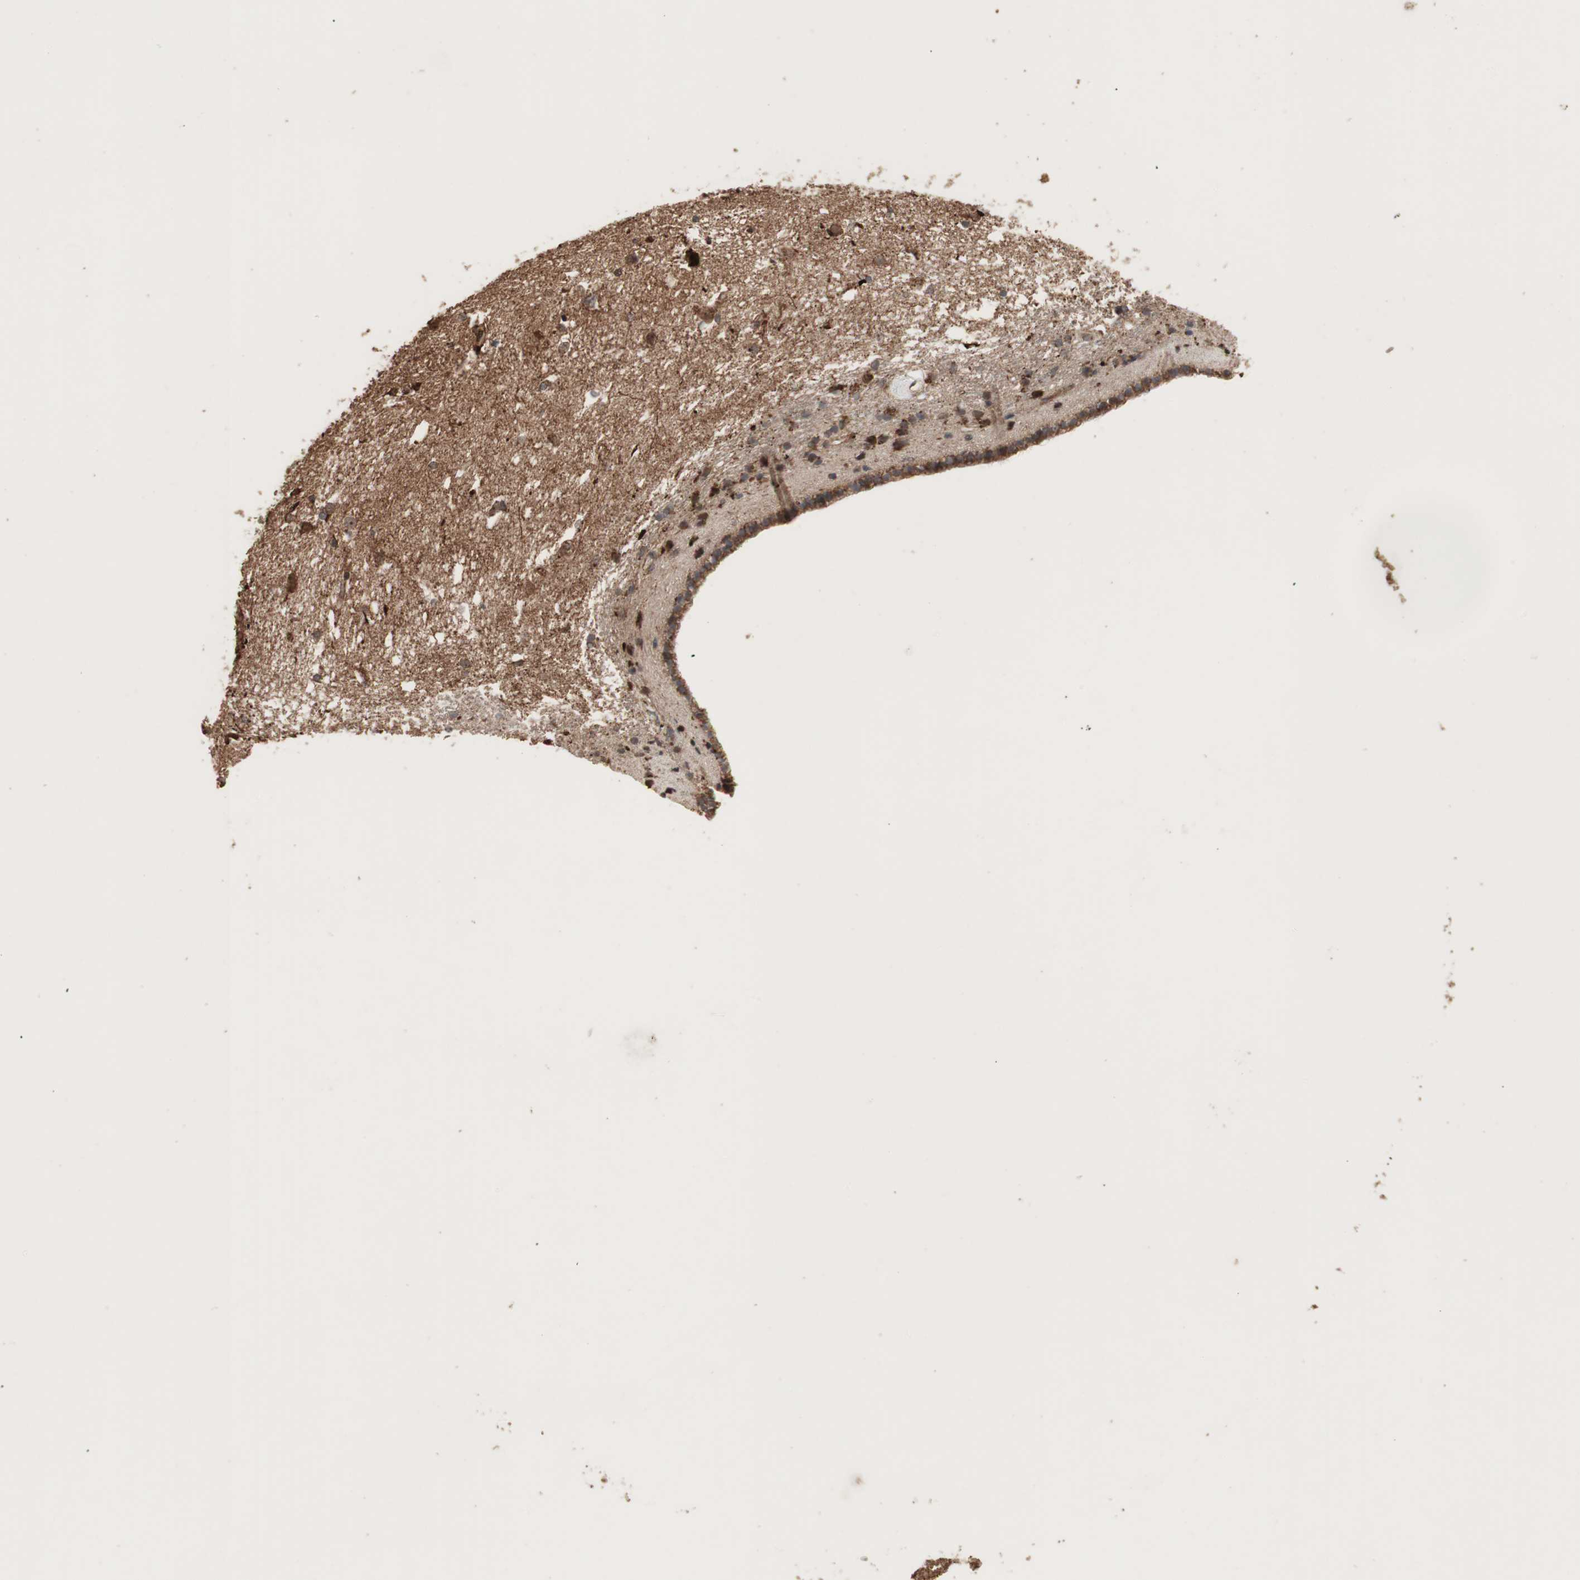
{"staining": {"intensity": "strong", "quantity": "25%-75%", "location": "cytoplasmic/membranous,nuclear"}, "tissue": "caudate", "cell_type": "Glial cells", "image_type": "normal", "snomed": [{"axis": "morphology", "description": "Normal tissue, NOS"}, {"axis": "topography", "description": "Lateral ventricle wall"}], "caption": "The micrograph exhibits a brown stain indicating the presence of a protein in the cytoplasmic/membranous,nuclear of glial cells in caudate.", "gene": "RAB1A", "patient": {"sex": "female", "age": 19}}